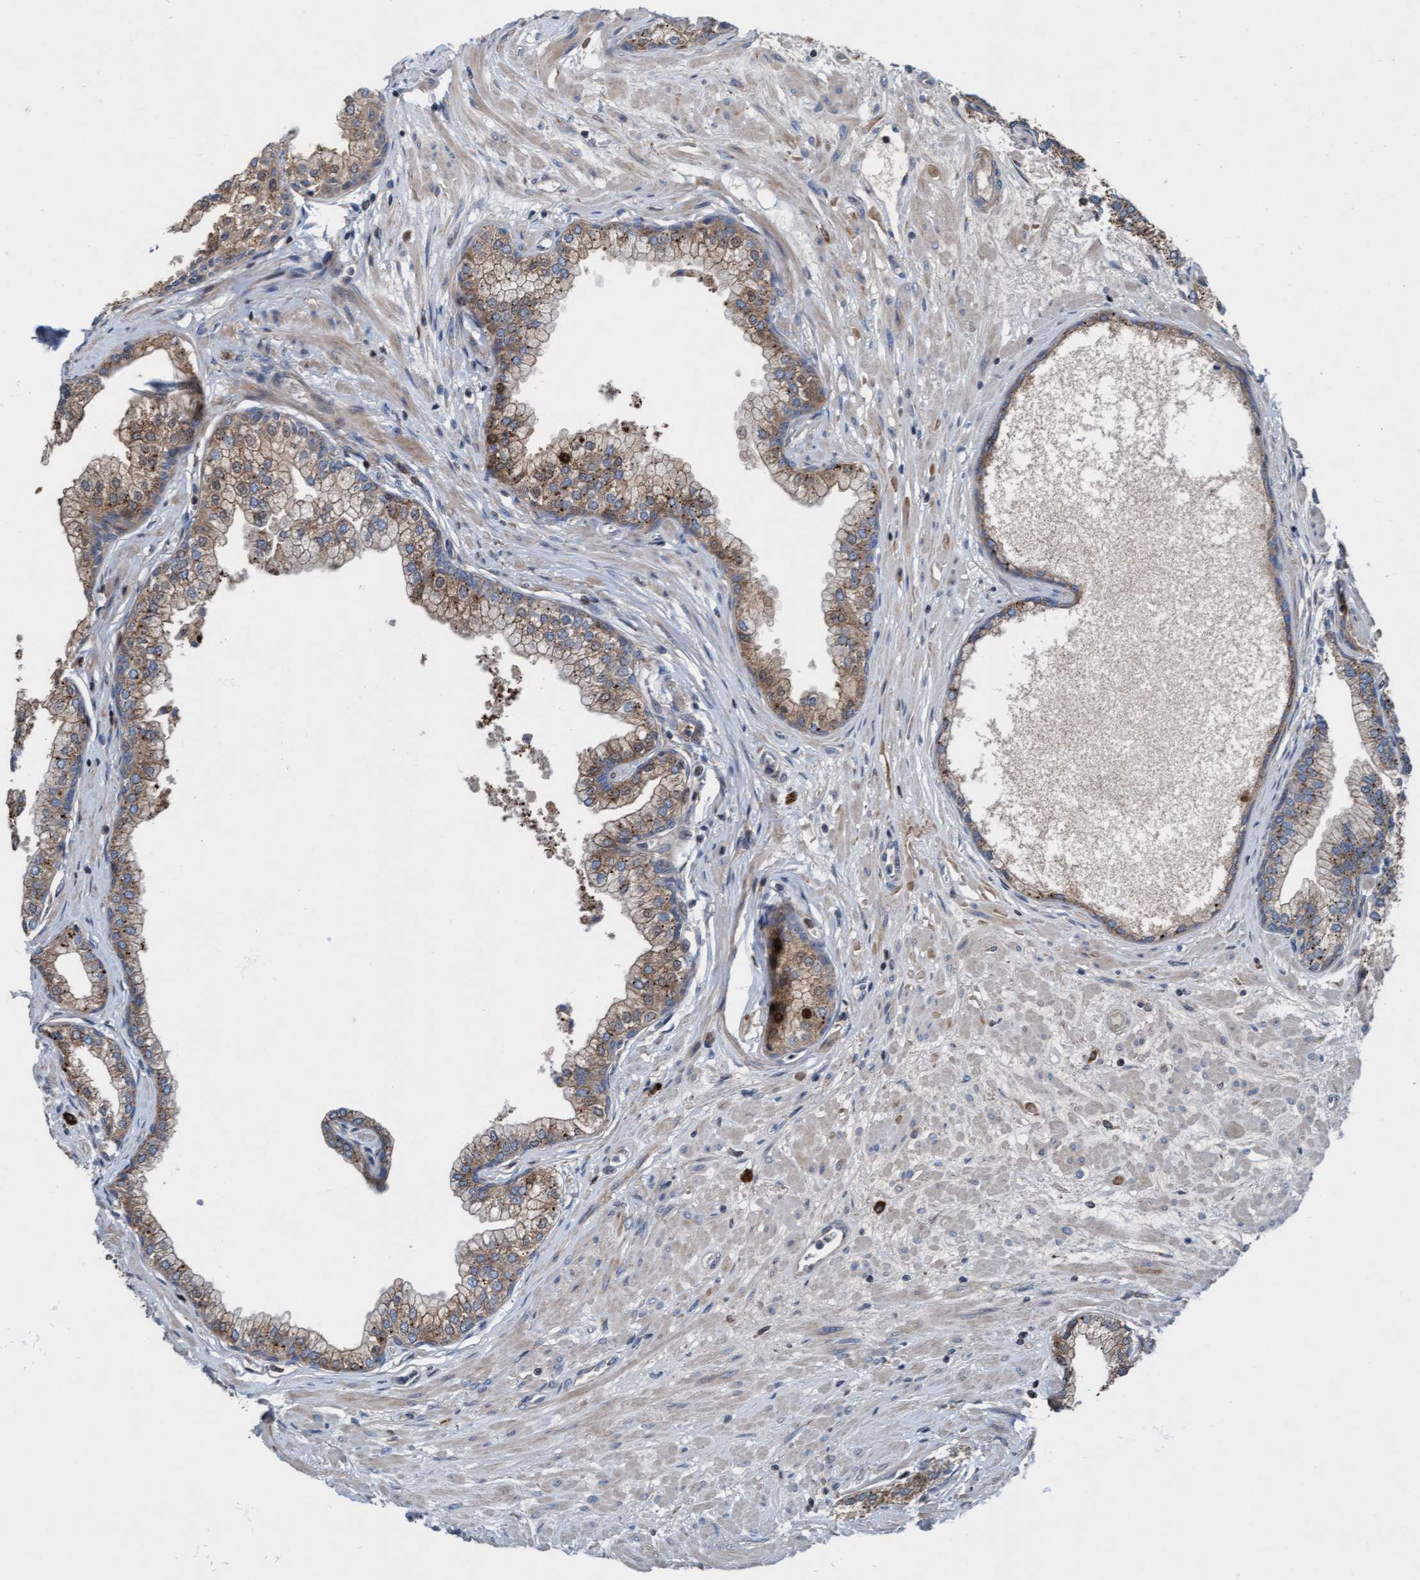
{"staining": {"intensity": "moderate", "quantity": "25%-75%", "location": "cytoplasmic/membranous"}, "tissue": "prostate", "cell_type": "Glandular cells", "image_type": "normal", "snomed": [{"axis": "morphology", "description": "Normal tissue, NOS"}, {"axis": "morphology", "description": "Urothelial carcinoma, Low grade"}, {"axis": "topography", "description": "Urinary bladder"}, {"axis": "topography", "description": "Prostate"}], "caption": "Prostate stained for a protein shows moderate cytoplasmic/membranous positivity in glandular cells. (Brightfield microscopy of DAB IHC at high magnification).", "gene": "KLHL26", "patient": {"sex": "male", "age": 60}}